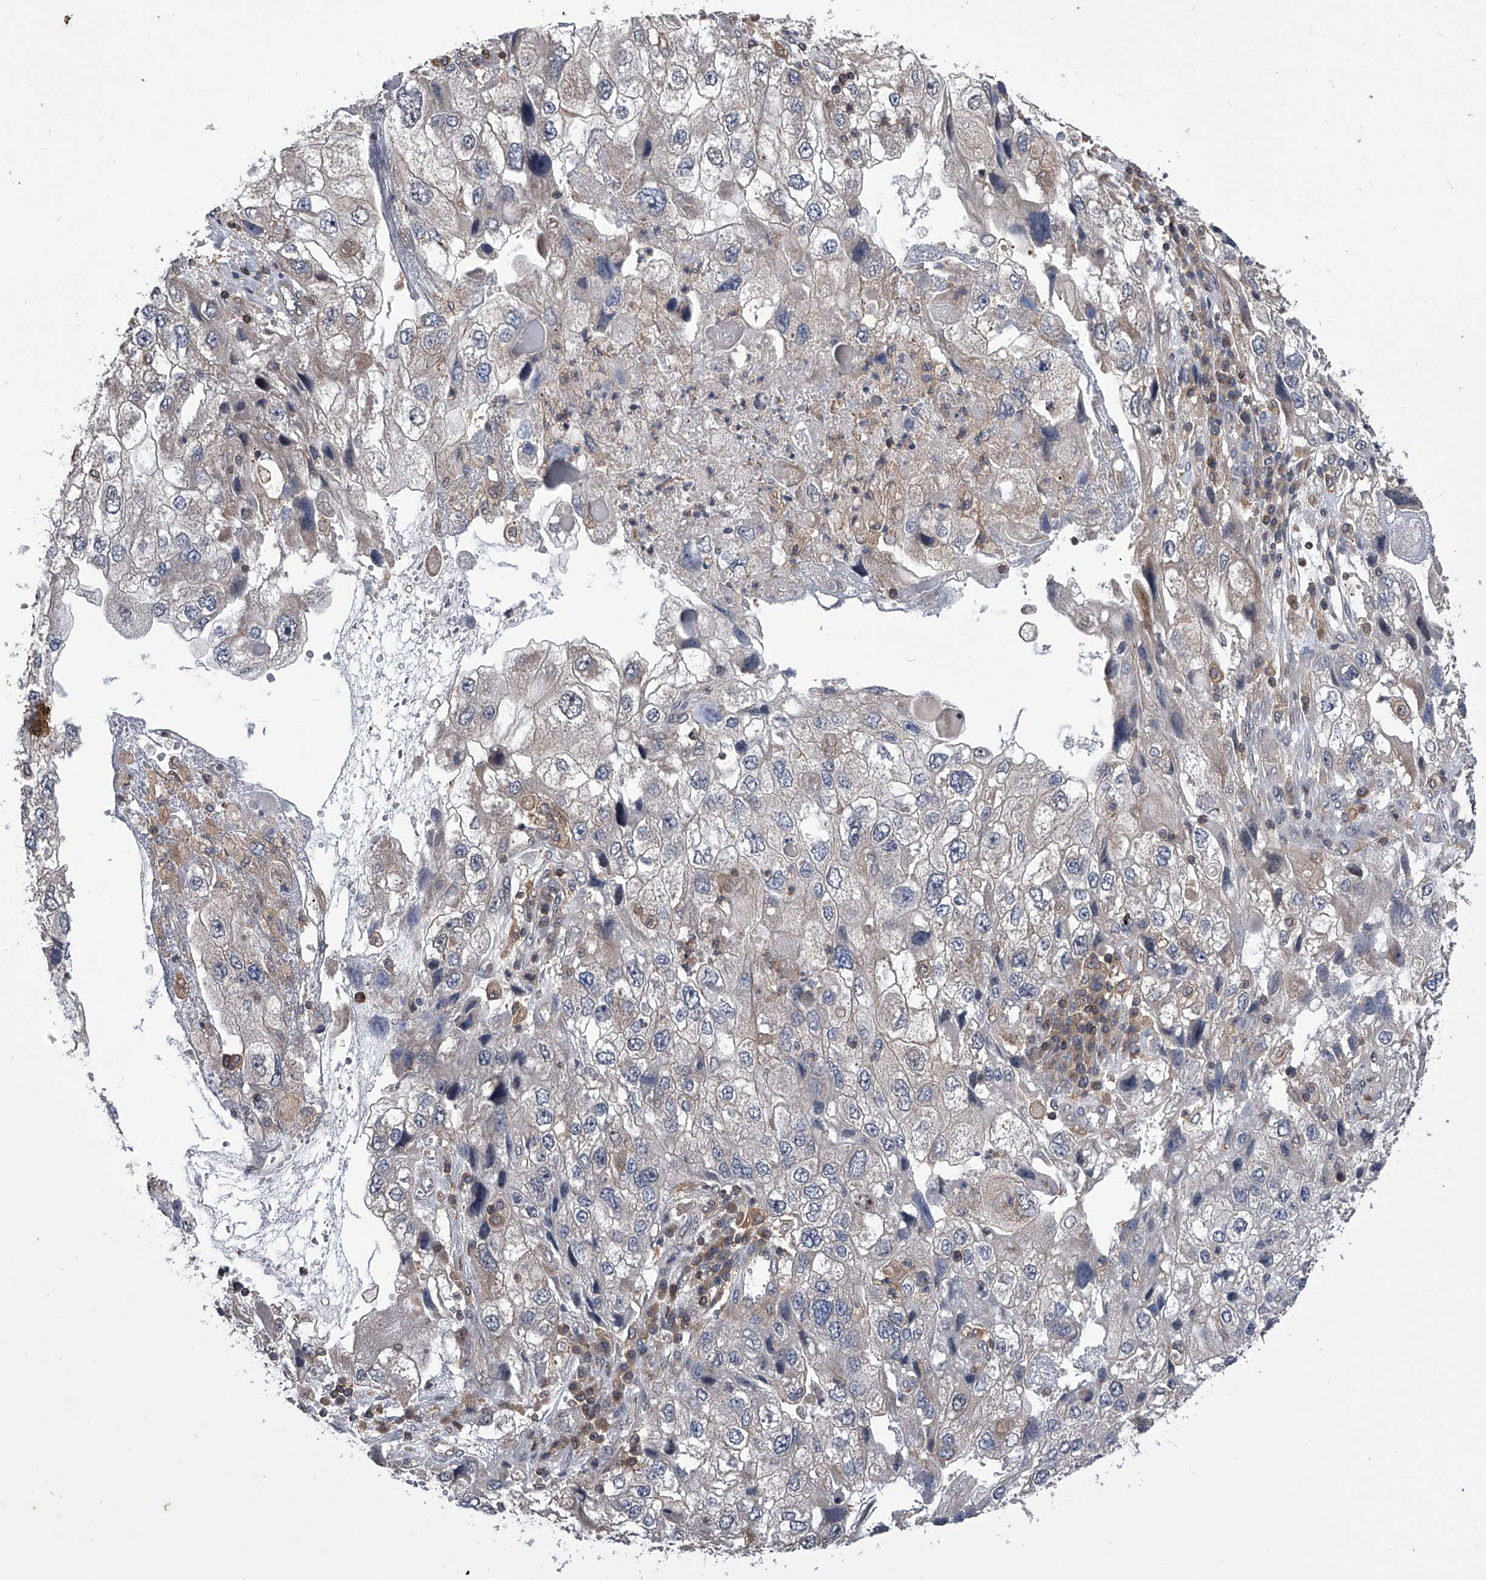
{"staining": {"intensity": "negative", "quantity": "none", "location": "none"}, "tissue": "endometrial cancer", "cell_type": "Tumor cells", "image_type": "cancer", "snomed": [{"axis": "morphology", "description": "Adenocarcinoma, NOS"}, {"axis": "topography", "description": "Endometrium"}], "caption": "The histopathology image exhibits no significant staining in tumor cells of endometrial adenocarcinoma.", "gene": "PAN3", "patient": {"sex": "female", "age": 49}}